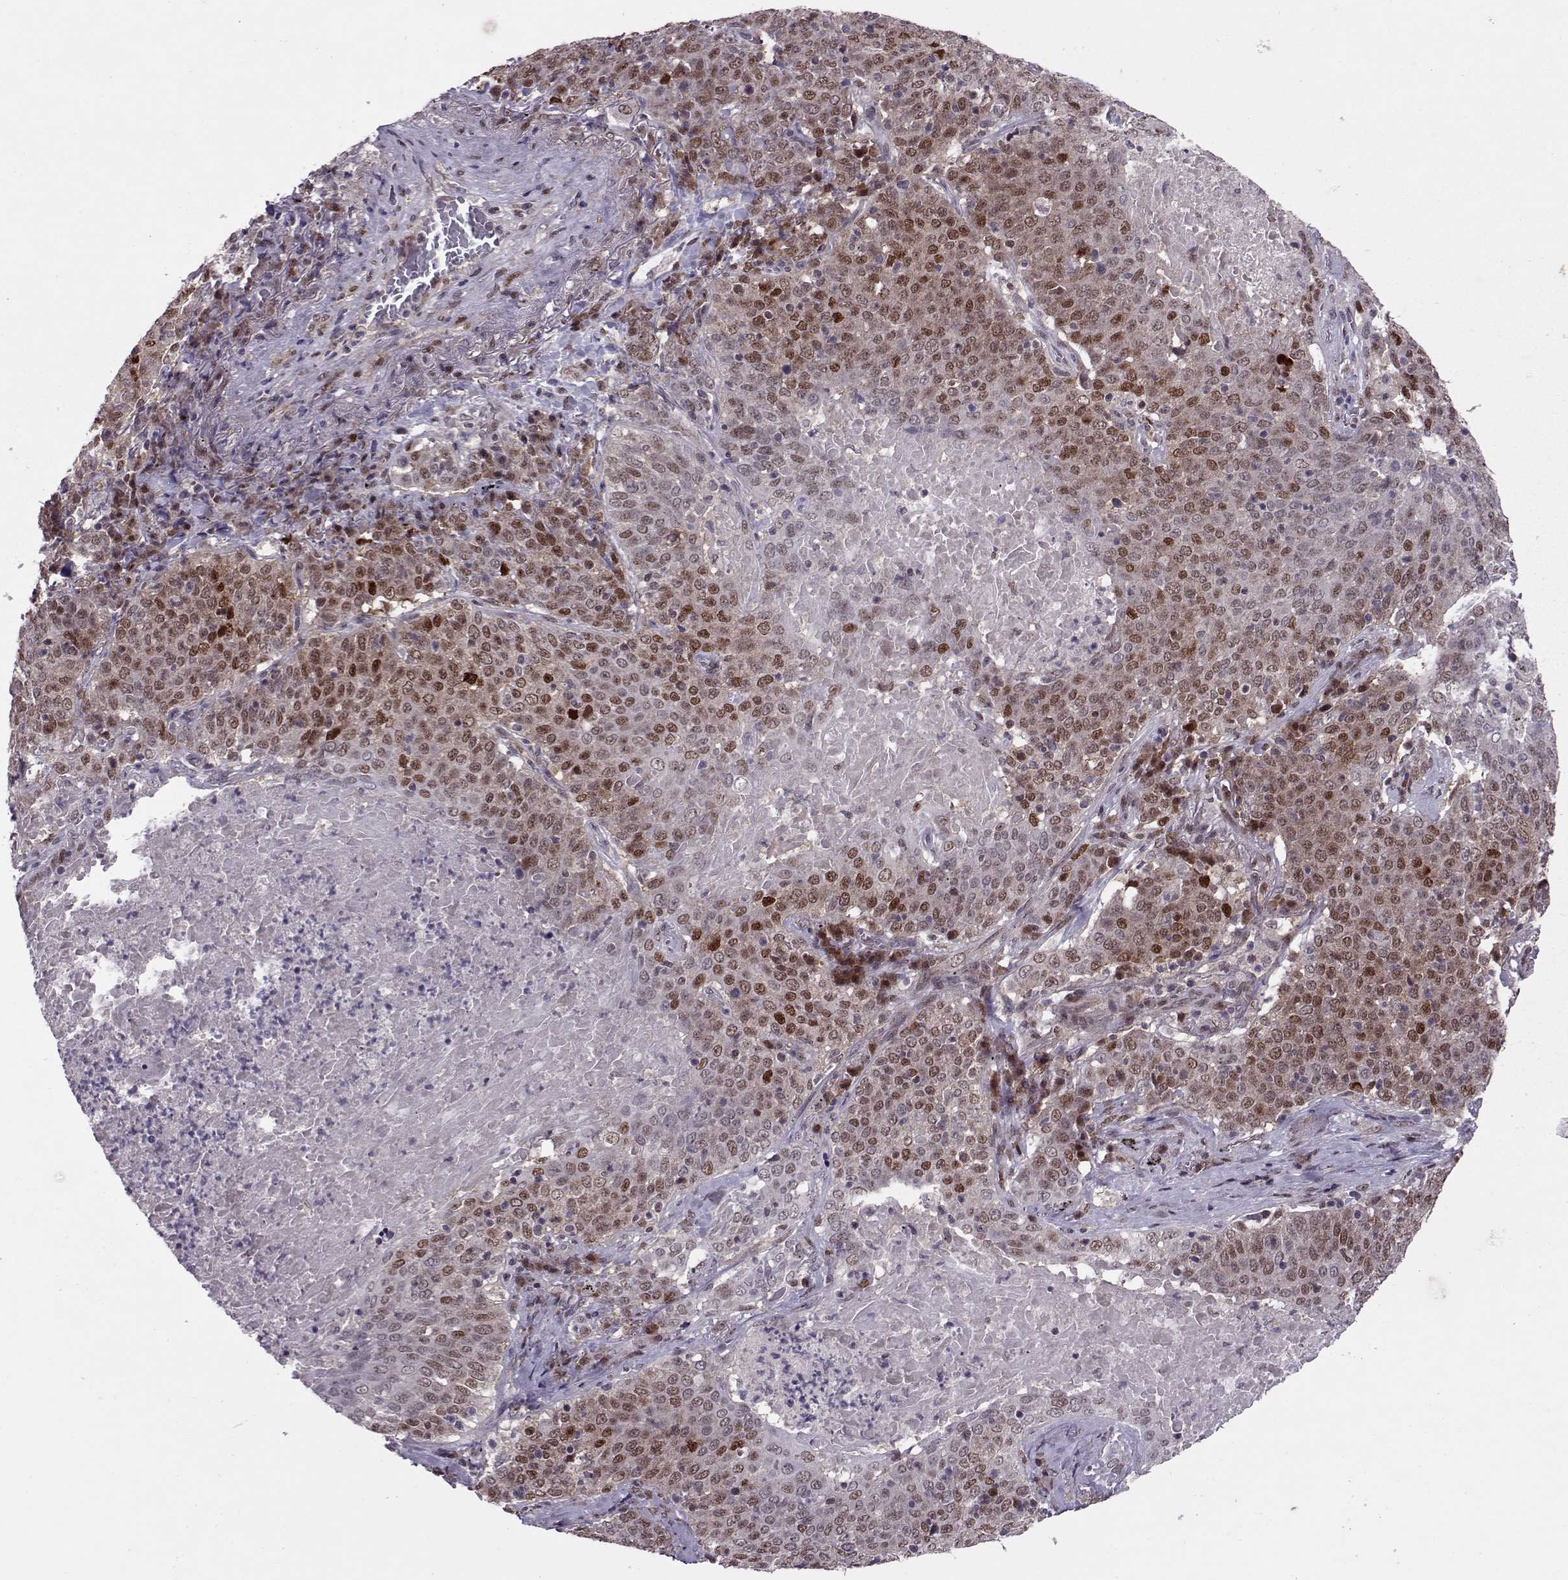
{"staining": {"intensity": "moderate", "quantity": "25%-75%", "location": "cytoplasmic/membranous,nuclear"}, "tissue": "lung cancer", "cell_type": "Tumor cells", "image_type": "cancer", "snomed": [{"axis": "morphology", "description": "Squamous cell carcinoma, NOS"}, {"axis": "topography", "description": "Lung"}], "caption": "IHC (DAB (3,3'-diaminobenzidine)) staining of human lung cancer (squamous cell carcinoma) shows moderate cytoplasmic/membranous and nuclear protein staining in about 25%-75% of tumor cells.", "gene": "CDK4", "patient": {"sex": "male", "age": 82}}